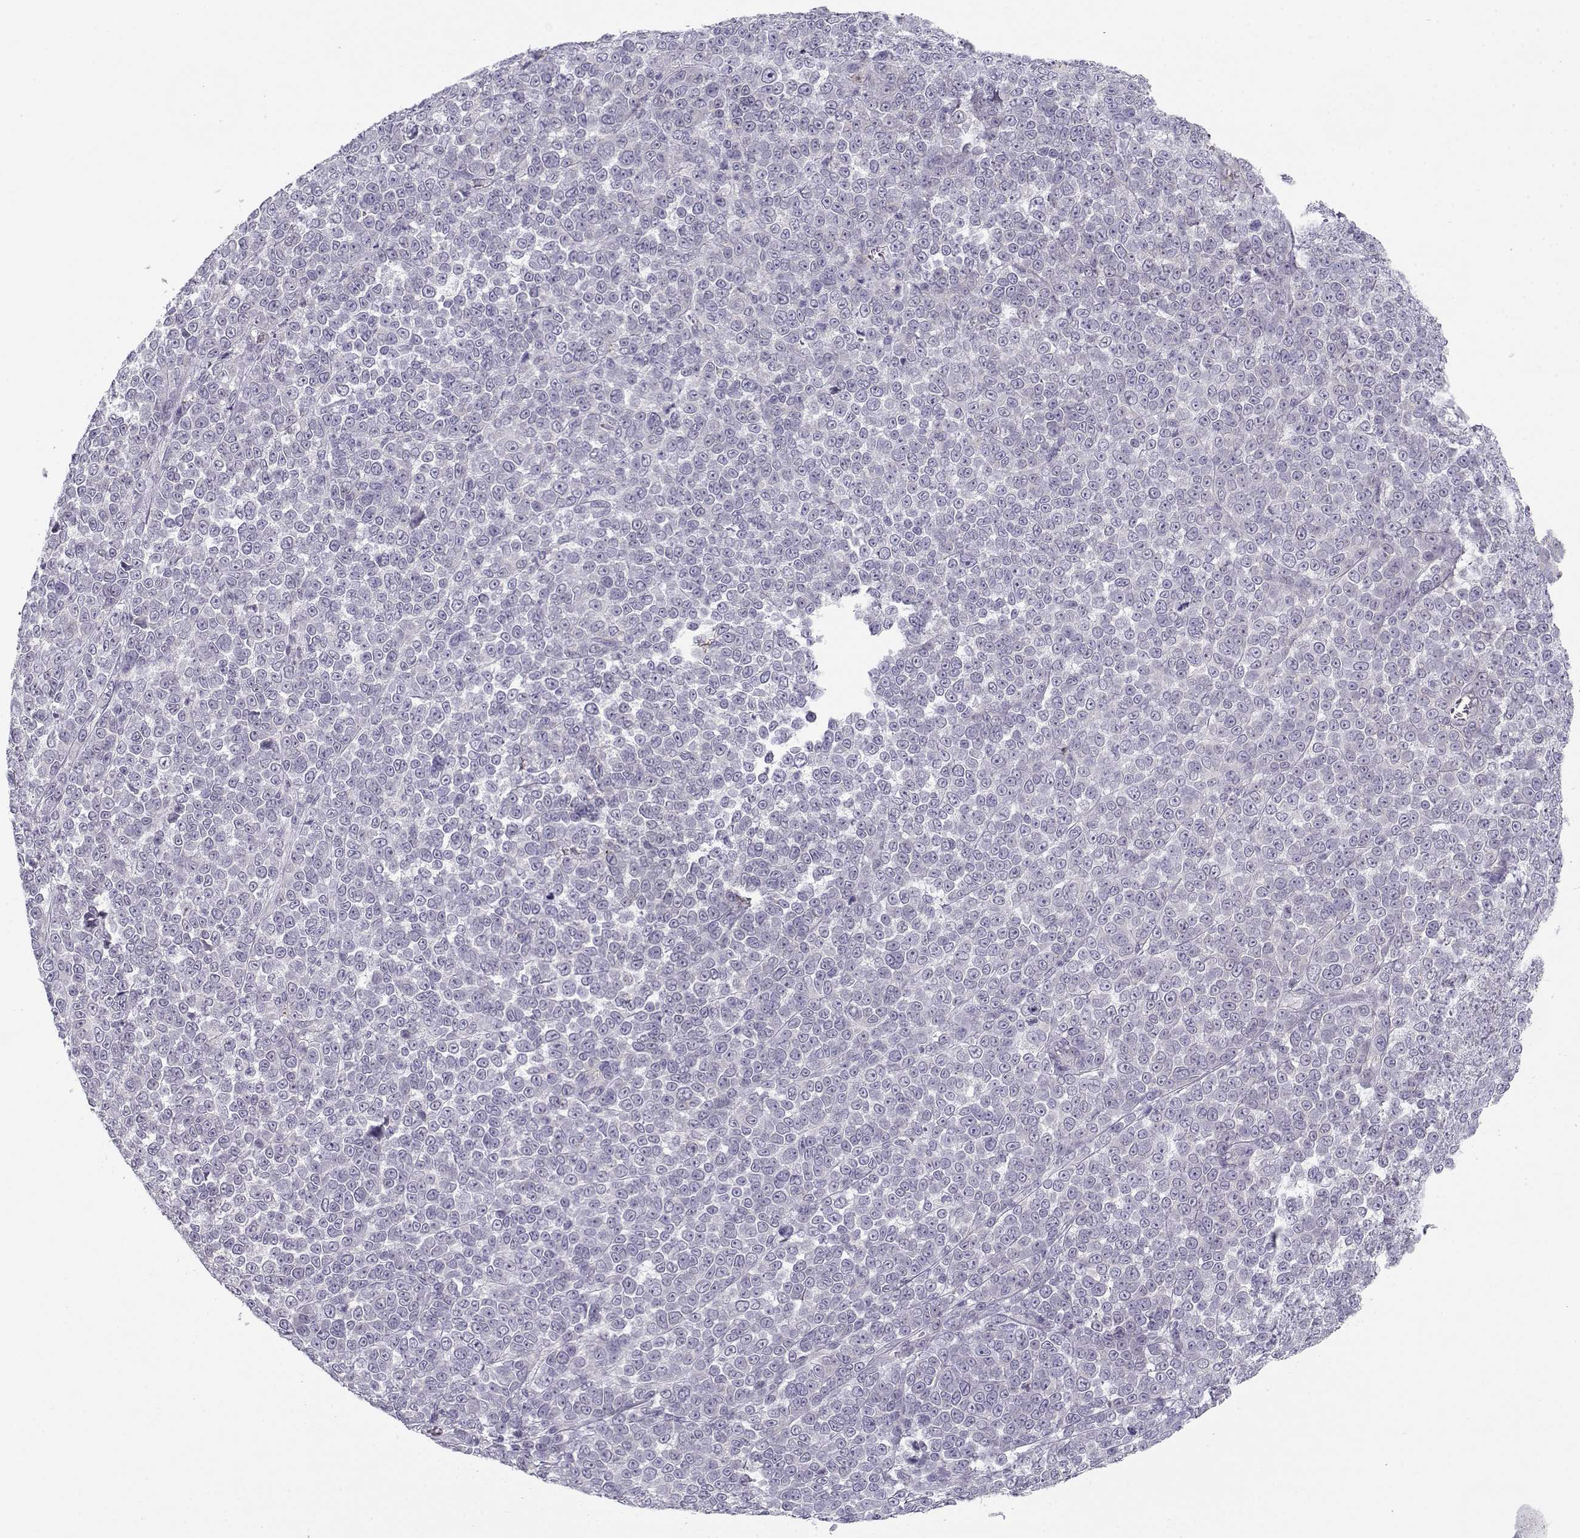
{"staining": {"intensity": "negative", "quantity": "none", "location": "none"}, "tissue": "melanoma", "cell_type": "Tumor cells", "image_type": "cancer", "snomed": [{"axis": "morphology", "description": "Malignant melanoma, NOS"}, {"axis": "topography", "description": "Skin"}], "caption": "IHC micrograph of neoplastic tissue: human melanoma stained with DAB (3,3'-diaminobenzidine) demonstrates no significant protein staining in tumor cells.", "gene": "MYO1A", "patient": {"sex": "female", "age": 95}}